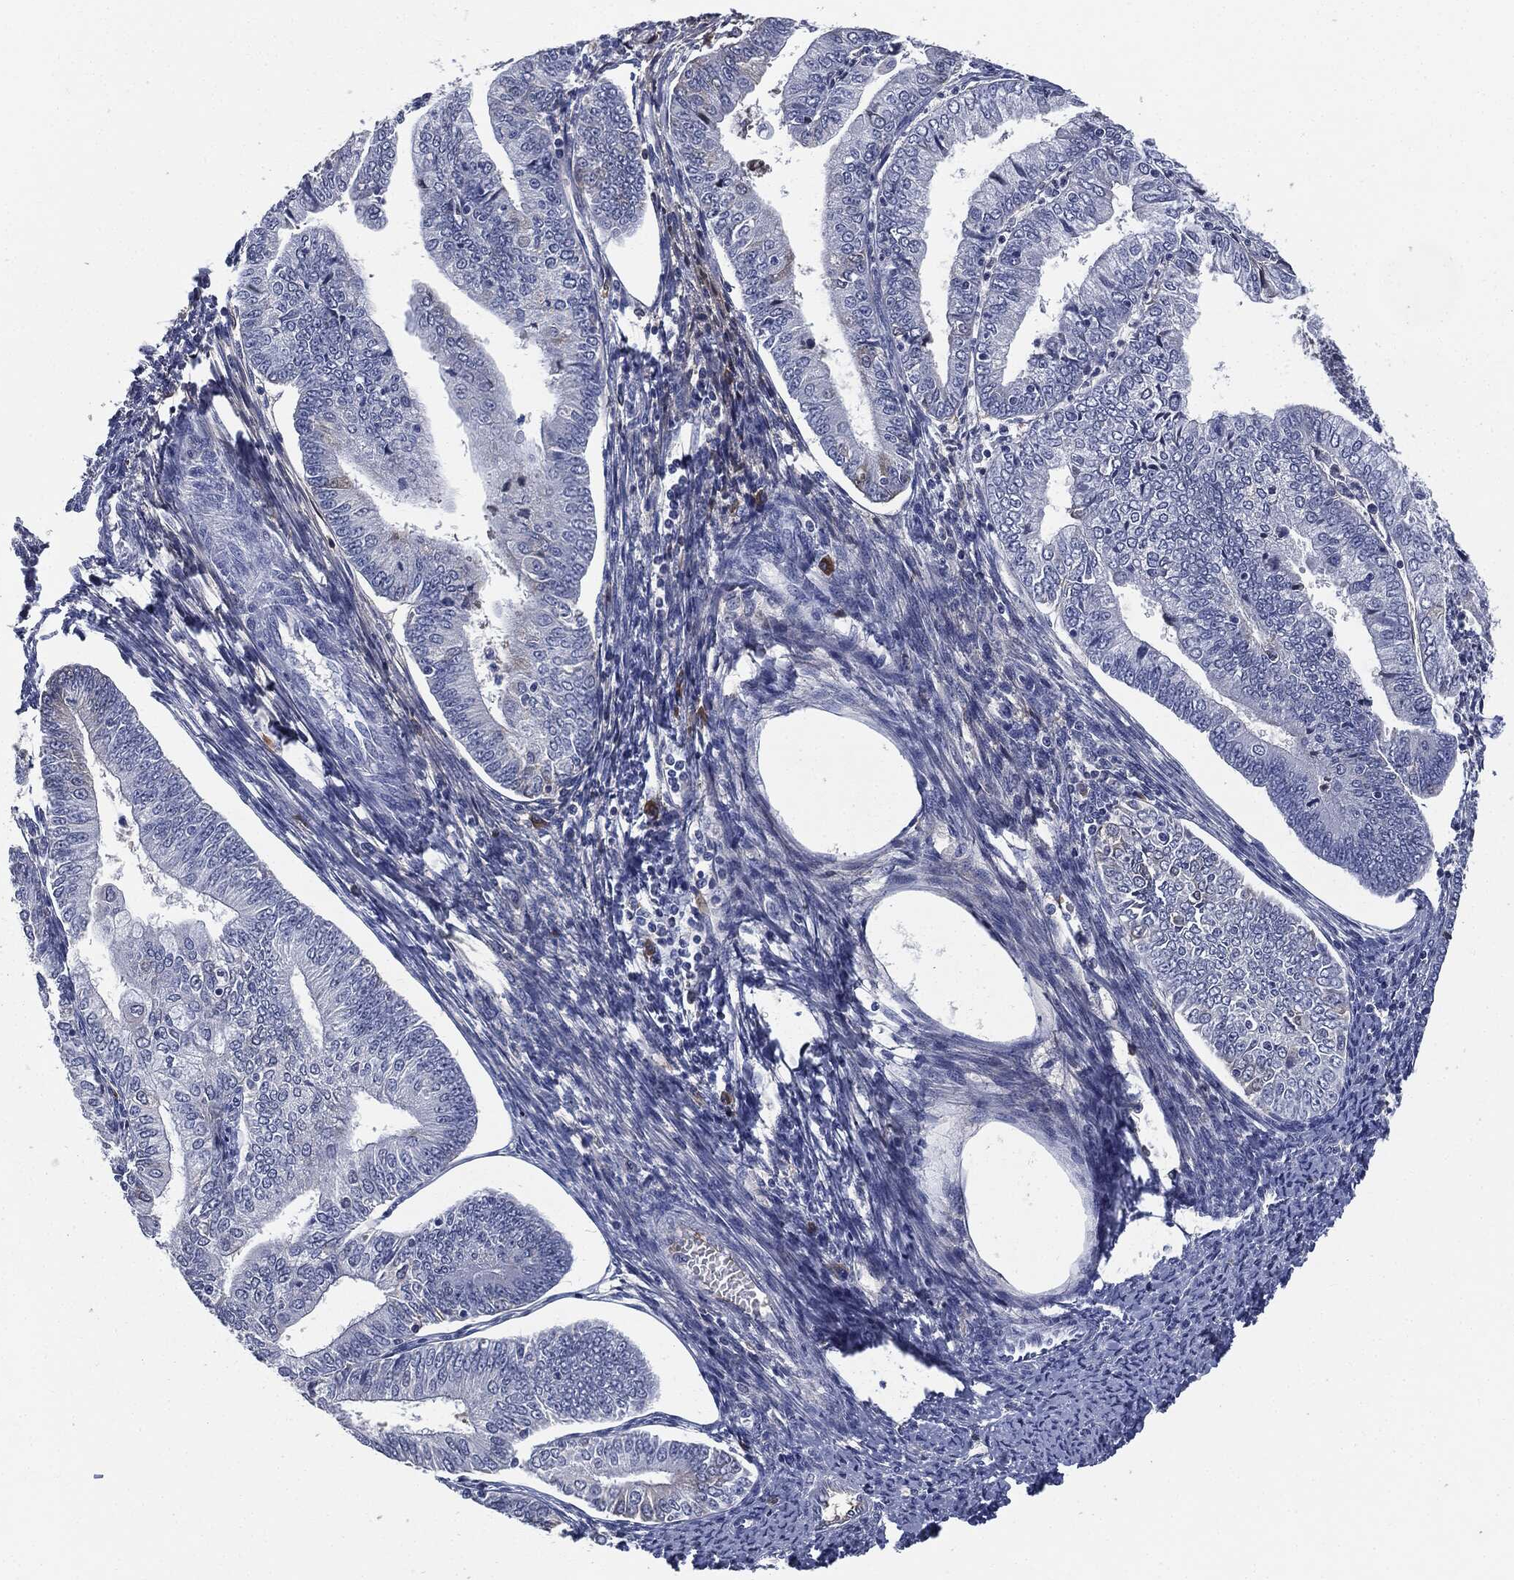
{"staining": {"intensity": "negative", "quantity": "none", "location": "none"}, "tissue": "endometrial cancer", "cell_type": "Tumor cells", "image_type": "cancer", "snomed": [{"axis": "morphology", "description": "Adenocarcinoma, NOS"}, {"axis": "topography", "description": "Endometrium"}], "caption": "There is no significant expression in tumor cells of endometrial cancer. The staining was performed using DAB to visualize the protein expression in brown, while the nuclei were stained in blue with hematoxylin (Magnification: 20x).", "gene": "SIGLEC7", "patient": {"sex": "female", "age": 56}}